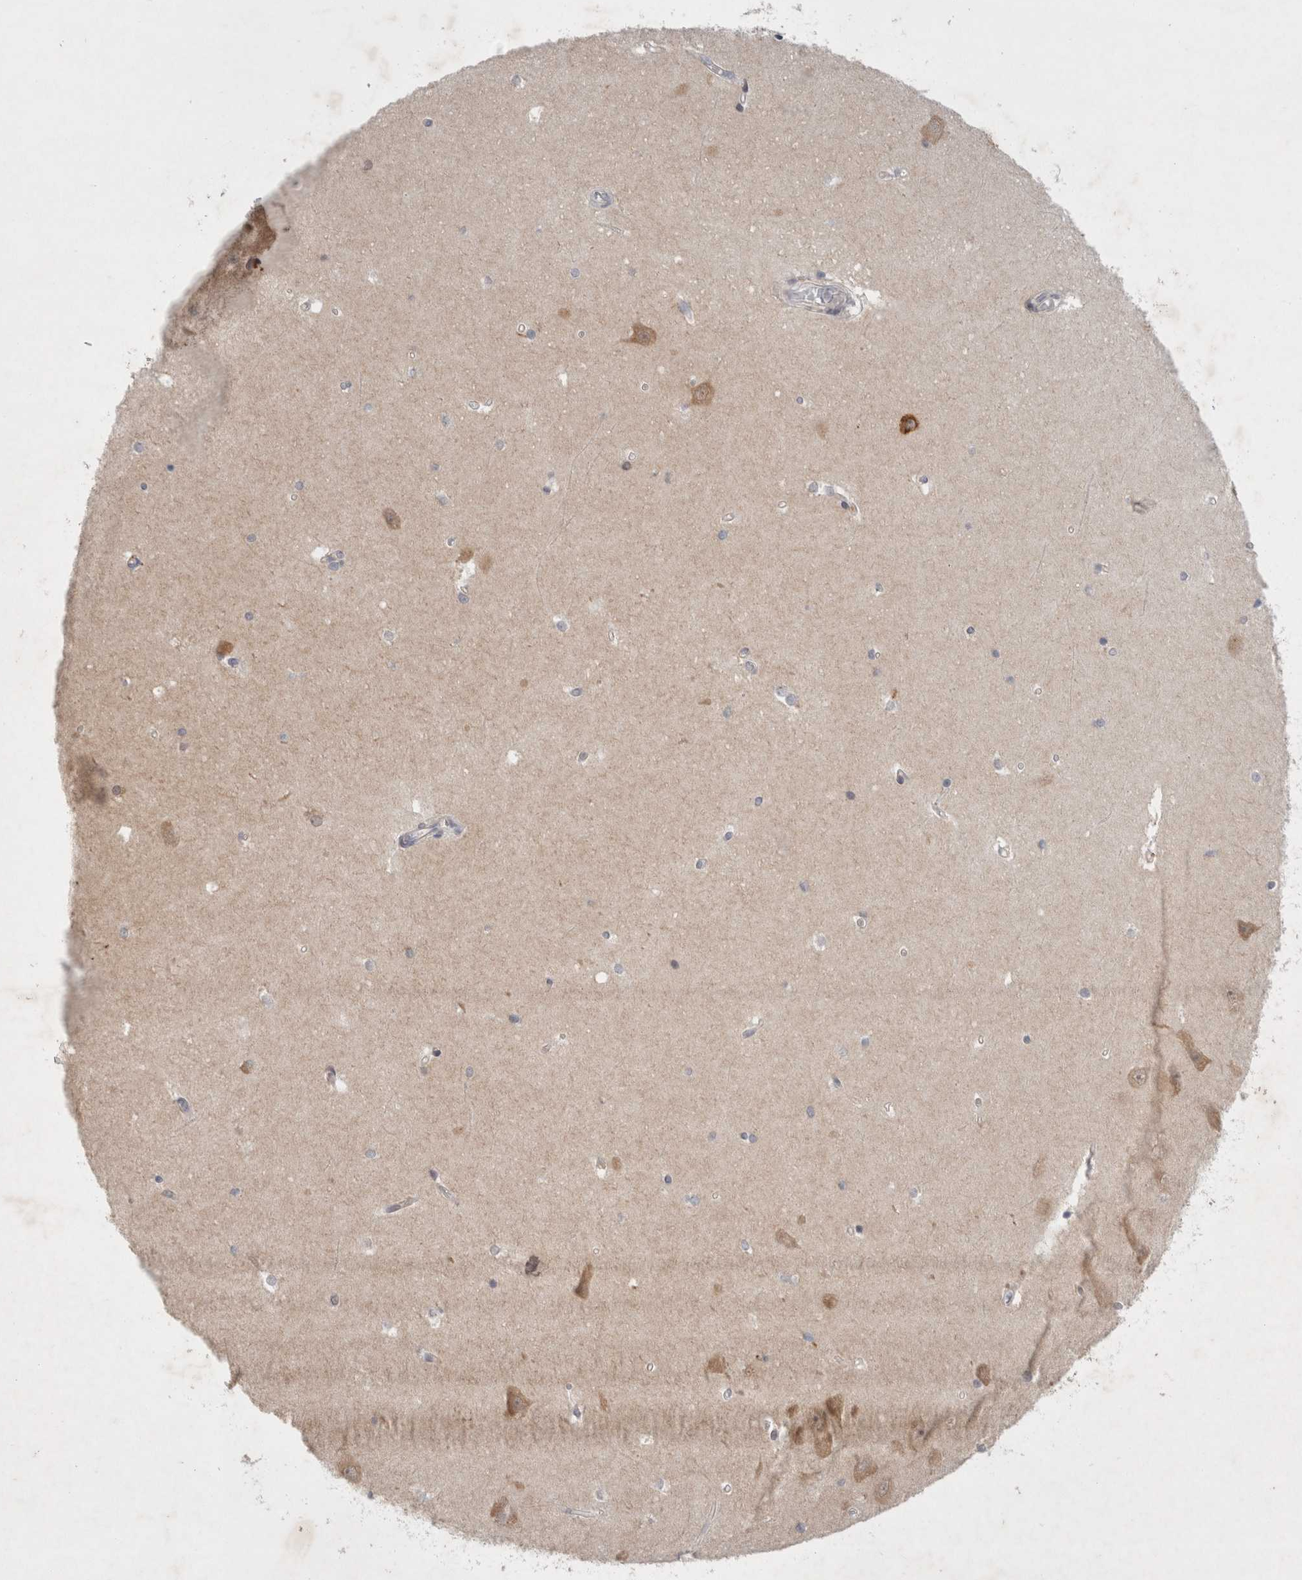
{"staining": {"intensity": "weak", "quantity": "<25%", "location": "cytoplasmic/membranous"}, "tissue": "hippocampus", "cell_type": "Glial cells", "image_type": "normal", "snomed": [{"axis": "morphology", "description": "Normal tissue, NOS"}, {"axis": "topography", "description": "Hippocampus"}], "caption": "Immunohistochemistry (IHC) of unremarkable human hippocampus displays no expression in glial cells. (Immunohistochemistry (IHC), brightfield microscopy, high magnification).", "gene": "RASAL2", "patient": {"sex": "male", "age": 45}}